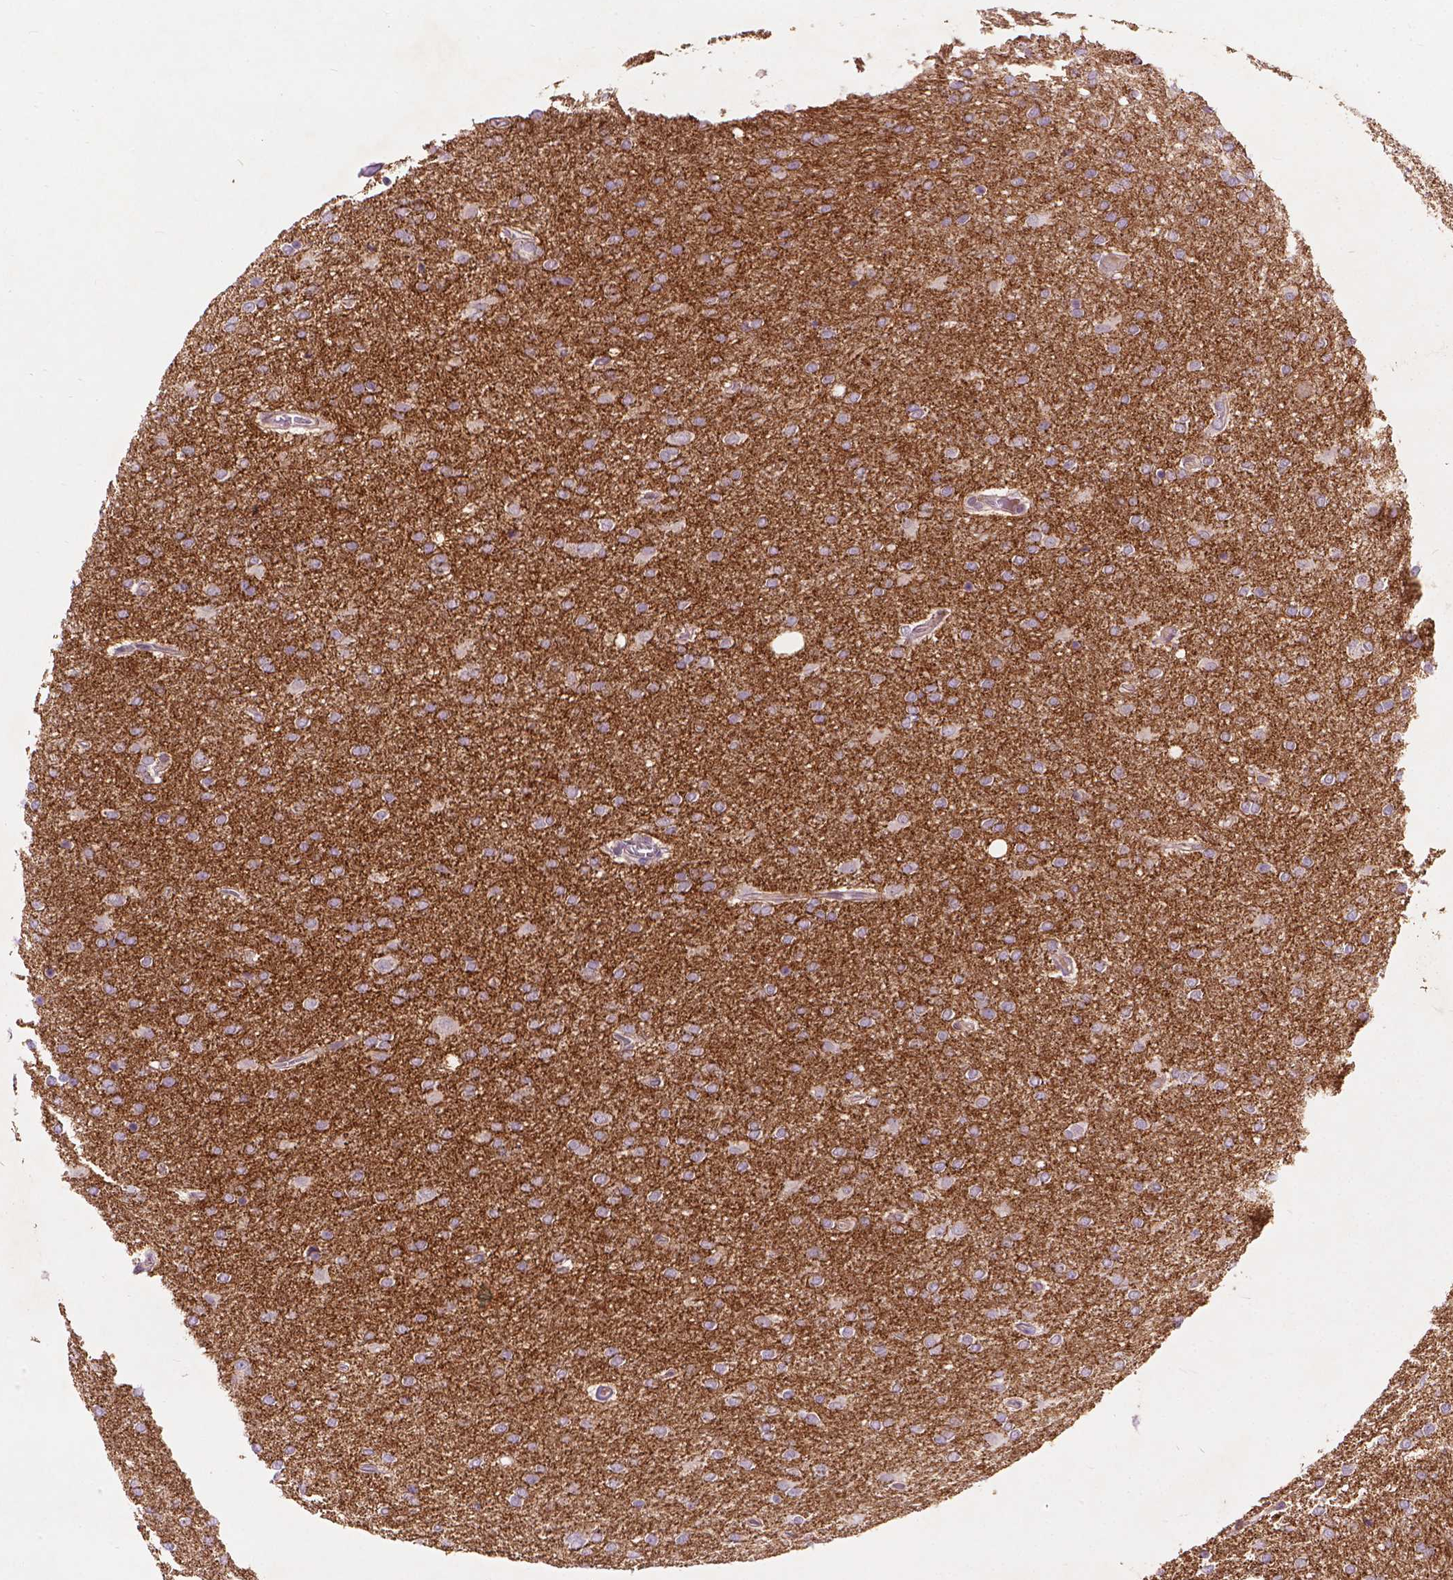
{"staining": {"intensity": "moderate", "quantity": "<25%", "location": "cytoplasmic/membranous"}, "tissue": "glioma", "cell_type": "Tumor cells", "image_type": "cancer", "snomed": [{"axis": "morphology", "description": "Glioma, malignant, High grade"}, {"axis": "topography", "description": "Cerebral cortex"}], "caption": "Immunohistochemistry (IHC) (DAB) staining of human malignant high-grade glioma reveals moderate cytoplasmic/membranous protein positivity in about <25% of tumor cells.", "gene": "GPR37", "patient": {"sex": "male", "age": 70}}